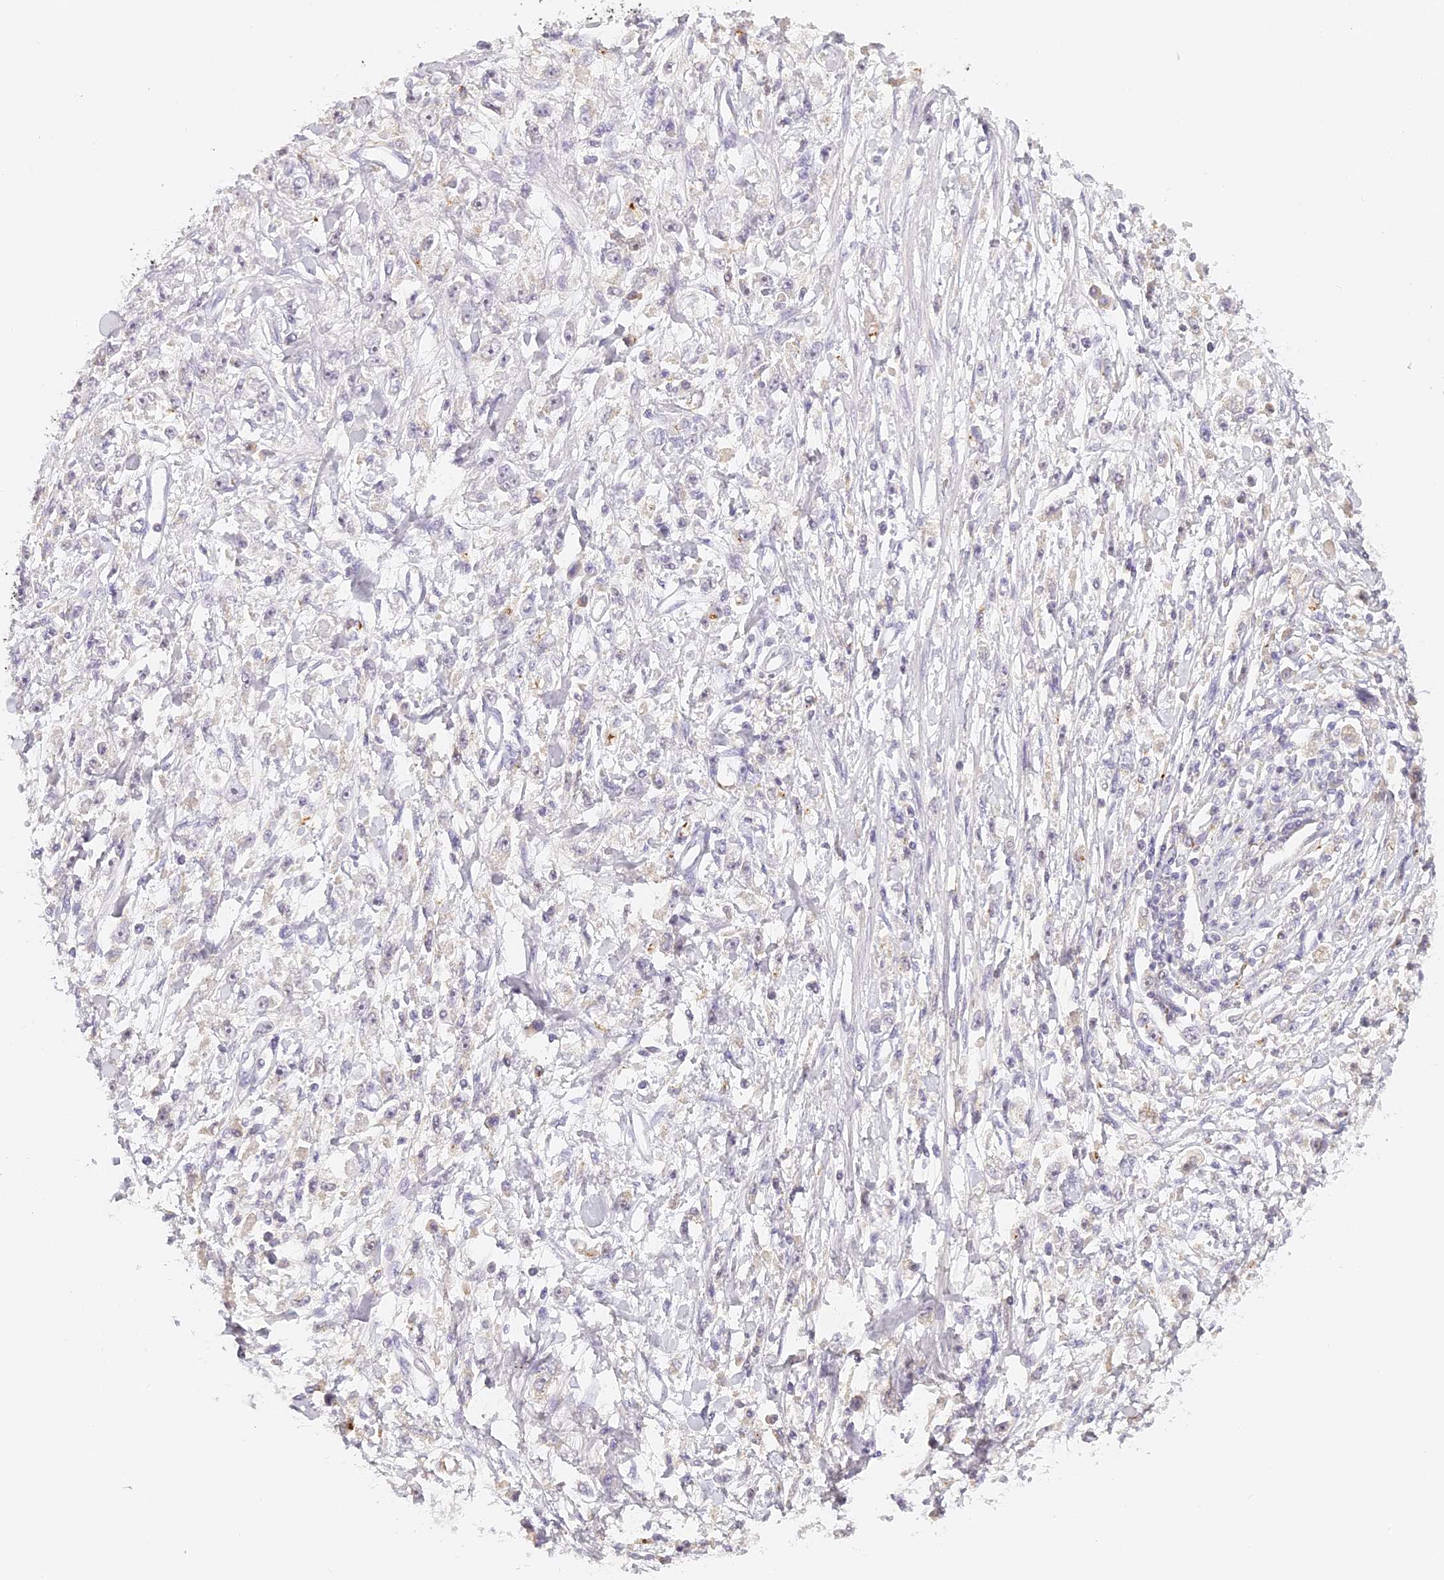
{"staining": {"intensity": "negative", "quantity": "none", "location": "none"}, "tissue": "stomach cancer", "cell_type": "Tumor cells", "image_type": "cancer", "snomed": [{"axis": "morphology", "description": "Adenocarcinoma, NOS"}, {"axis": "topography", "description": "Stomach"}], "caption": "High power microscopy micrograph of an immunohistochemistry (IHC) histopathology image of adenocarcinoma (stomach), revealing no significant expression in tumor cells.", "gene": "ELL3", "patient": {"sex": "female", "age": 59}}